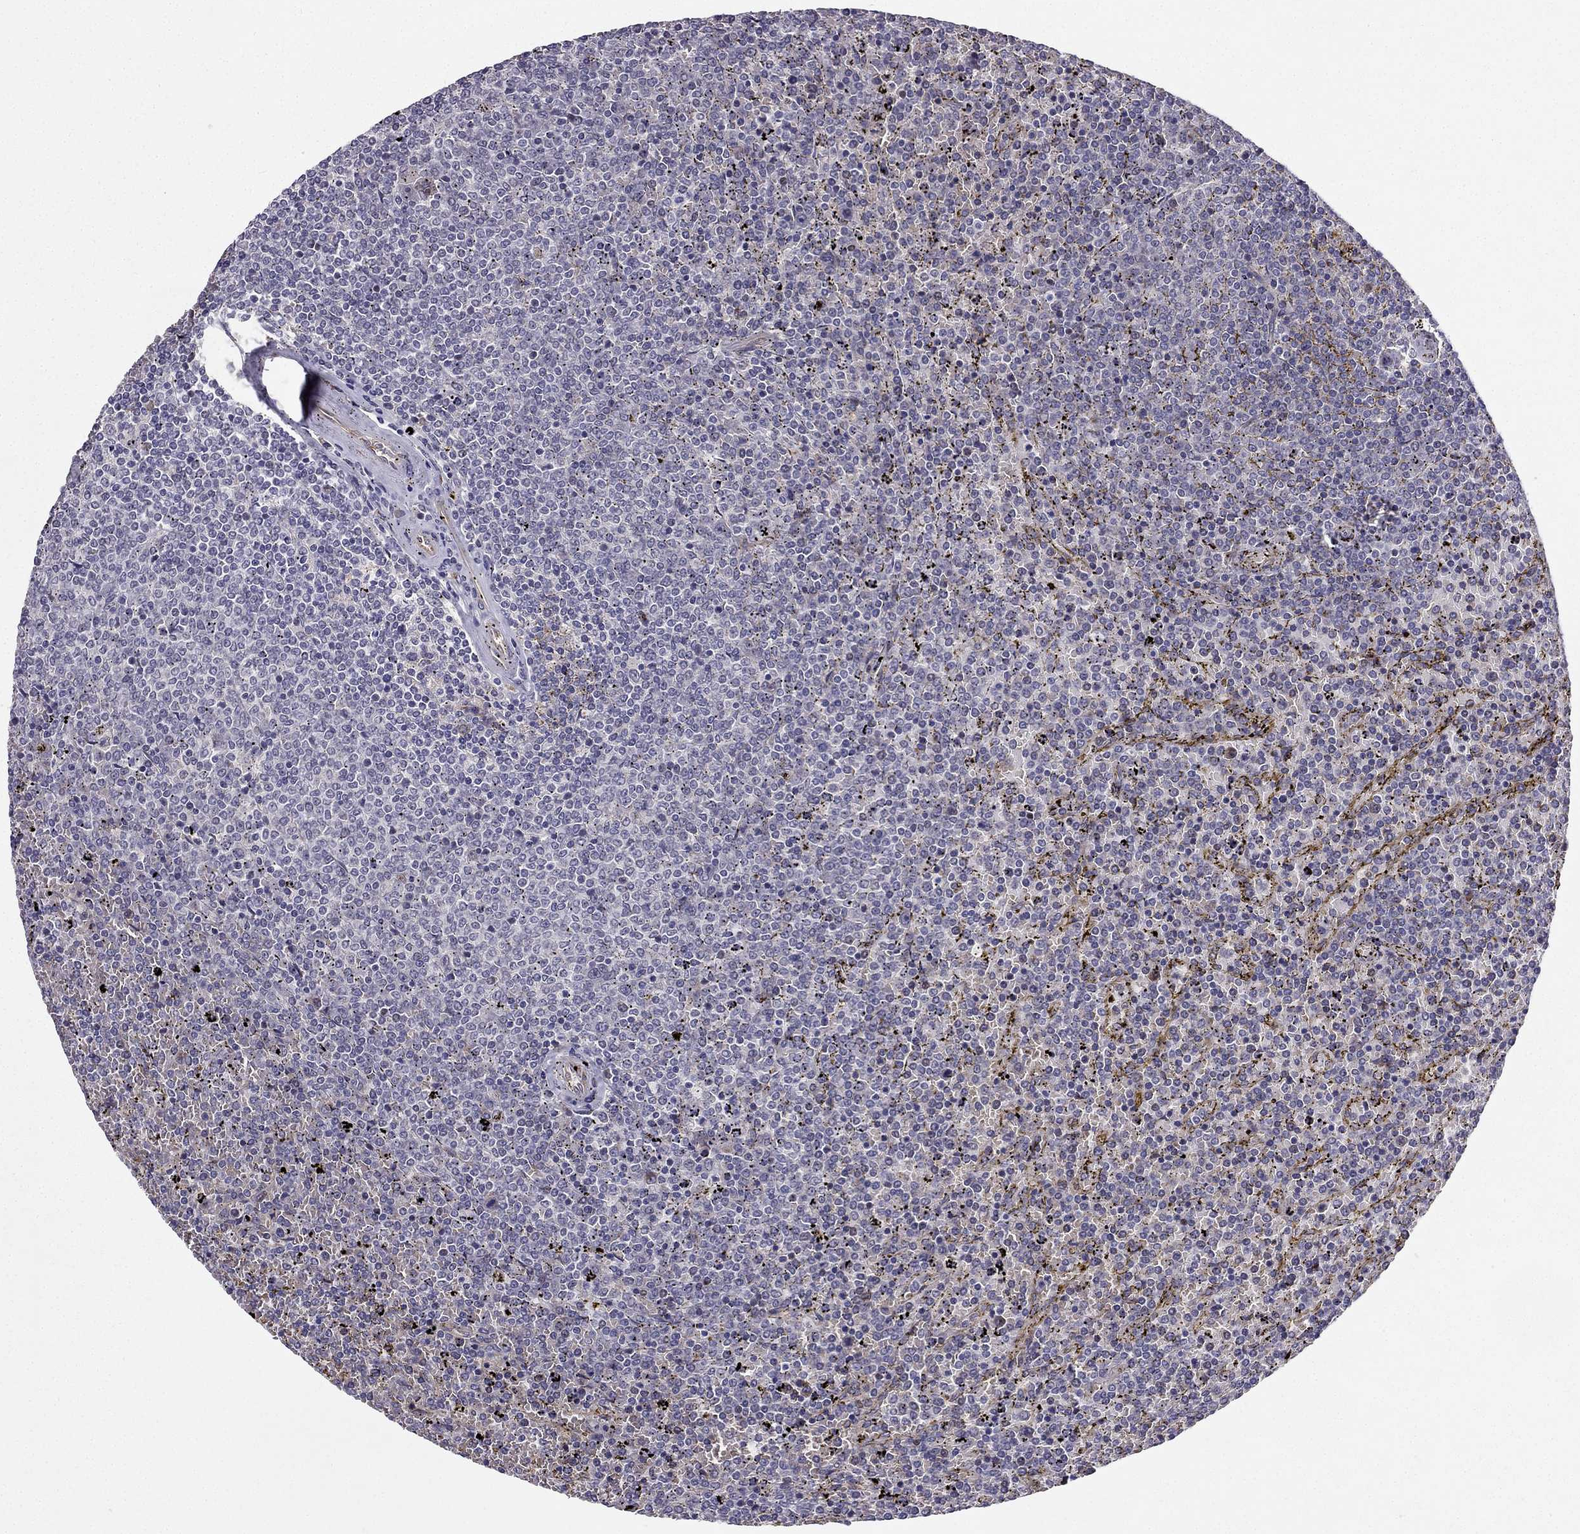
{"staining": {"intensity": "negative", "quantity": "none", "location": "none"}, "tissue": "lymphoma", "cell_type": "Tumor cells", "image_type": "cancer", "snomed": [{"axis": "morphology", "description": "Malignant lymphoma, non-Hodgkin's type, Low grade"}, {"axis": "topography", "description": "Spleen"}], "caption": "DAB immunohistochemical staining of lymphoma shows no significant staining in tumor cells. (Stains: DAB (3,3'-diaminobenzidine) IHC with hematoxylin counter stain, Microscopy: brightfield microscopy at high magnification).", "gene": "ARHGEF28", "patient": {"sex": "female", "age": 77}}